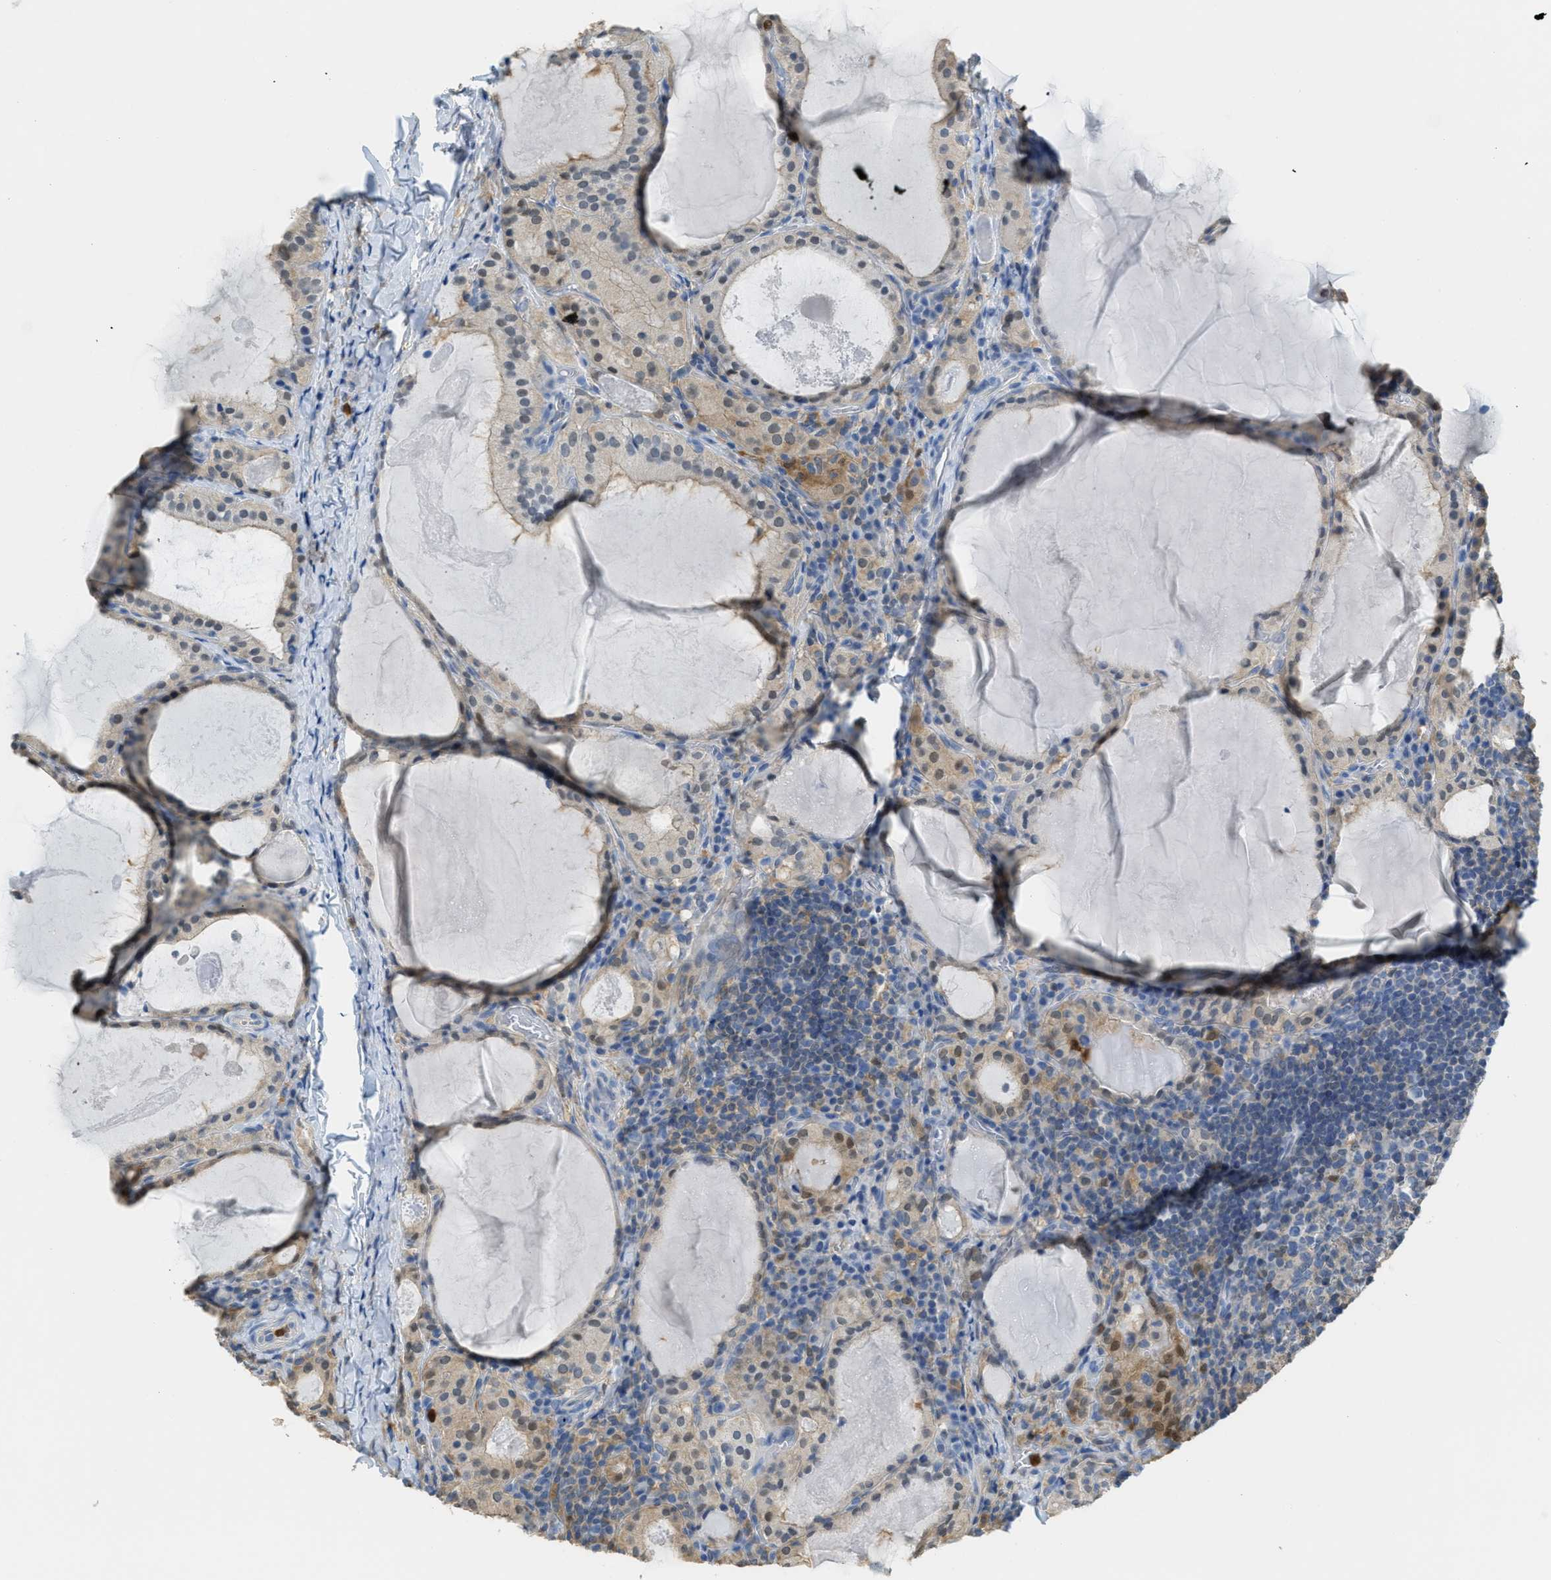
{"staining": {"intensity": "moderate", "quantity": "25%-75%", "location": "cytoplasmic/membranous,nuclear"}, "tissue": "thyroid cancer", "cell_type": "Tumor cells", "image_type": "cancer", "snomed": [{"axis": "morphology", "description": "Papillary adenocarcinoma, NOS"}, {"axis": "topography", "description": "Thyroid gland"}], "caption": "Immunohistochemistry histopathology image of neoplastic tissue: human papillary adenocarcinoma (thyroid) stained using IHC exhibits medium levels of moderate protein expression localized specifically in the cytoplasmic/membranous and nuclear of tumor cells, appearing as a cytoplasmic/membranous and nuclear brown color.", "gene": "SERPINB1", "patient": {"sex": "female", "age": 42}}